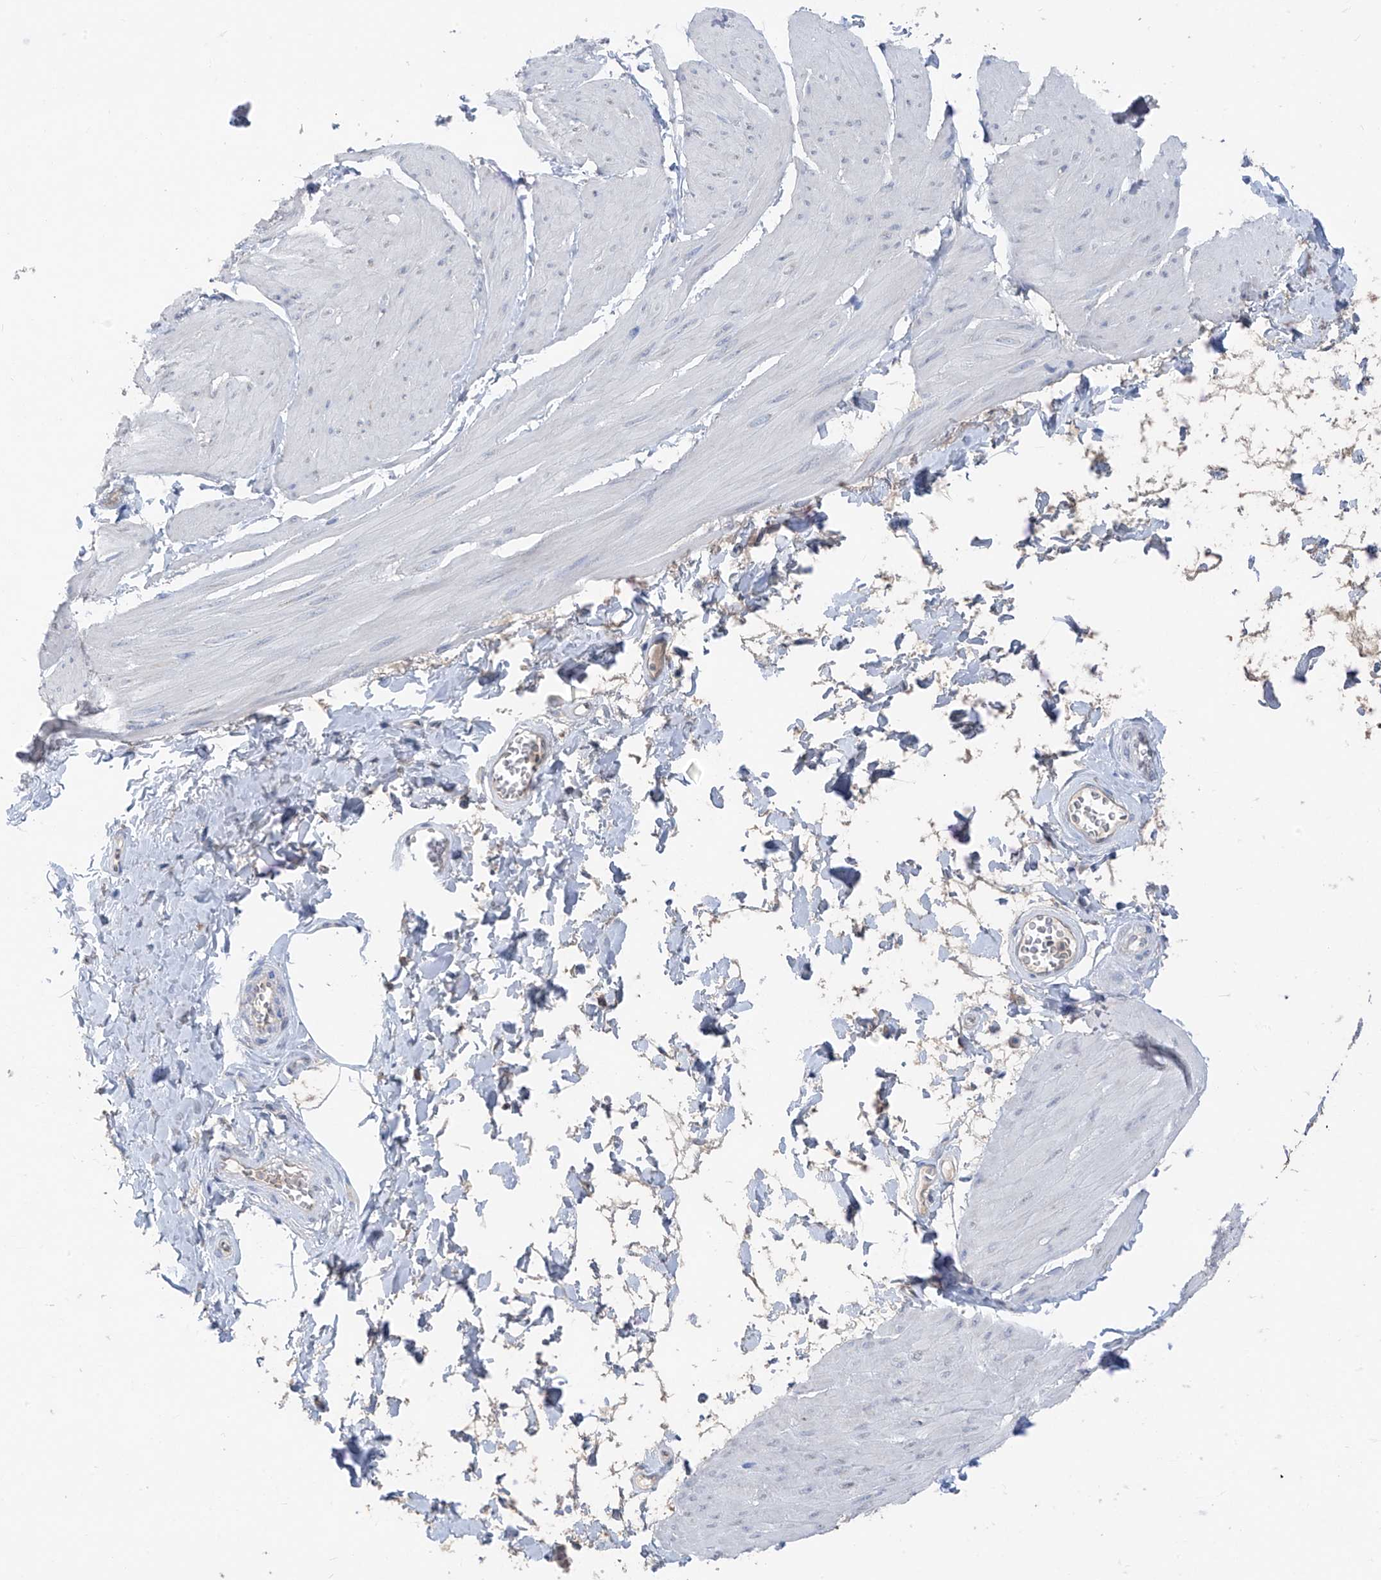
{"staining": {"intensity": "negative", "quantity": "none", "location": "none"}, "tissue": "smooth muscle", "cell_type": "Smooth muscle cells", "image_type": "normal", "snomed": [{"axis": "morphology", "description": "Urothelial carcinoma, High grade"}, {"axis": "topography", "description": "Urinary bladder"}], "caption": "Immunohistochemistry micrograph of unremarkable smooth muscle stained for a protein (brown), which displays no expression in smooth muscle cells. The staining was performed using DAB to visualize the protein expression in brown, while the nuclei were stained in blue with hematoxylin (Magnification: 20x).", "gene": "RPL4", "patient": {"sex": "male", "age": 46}}